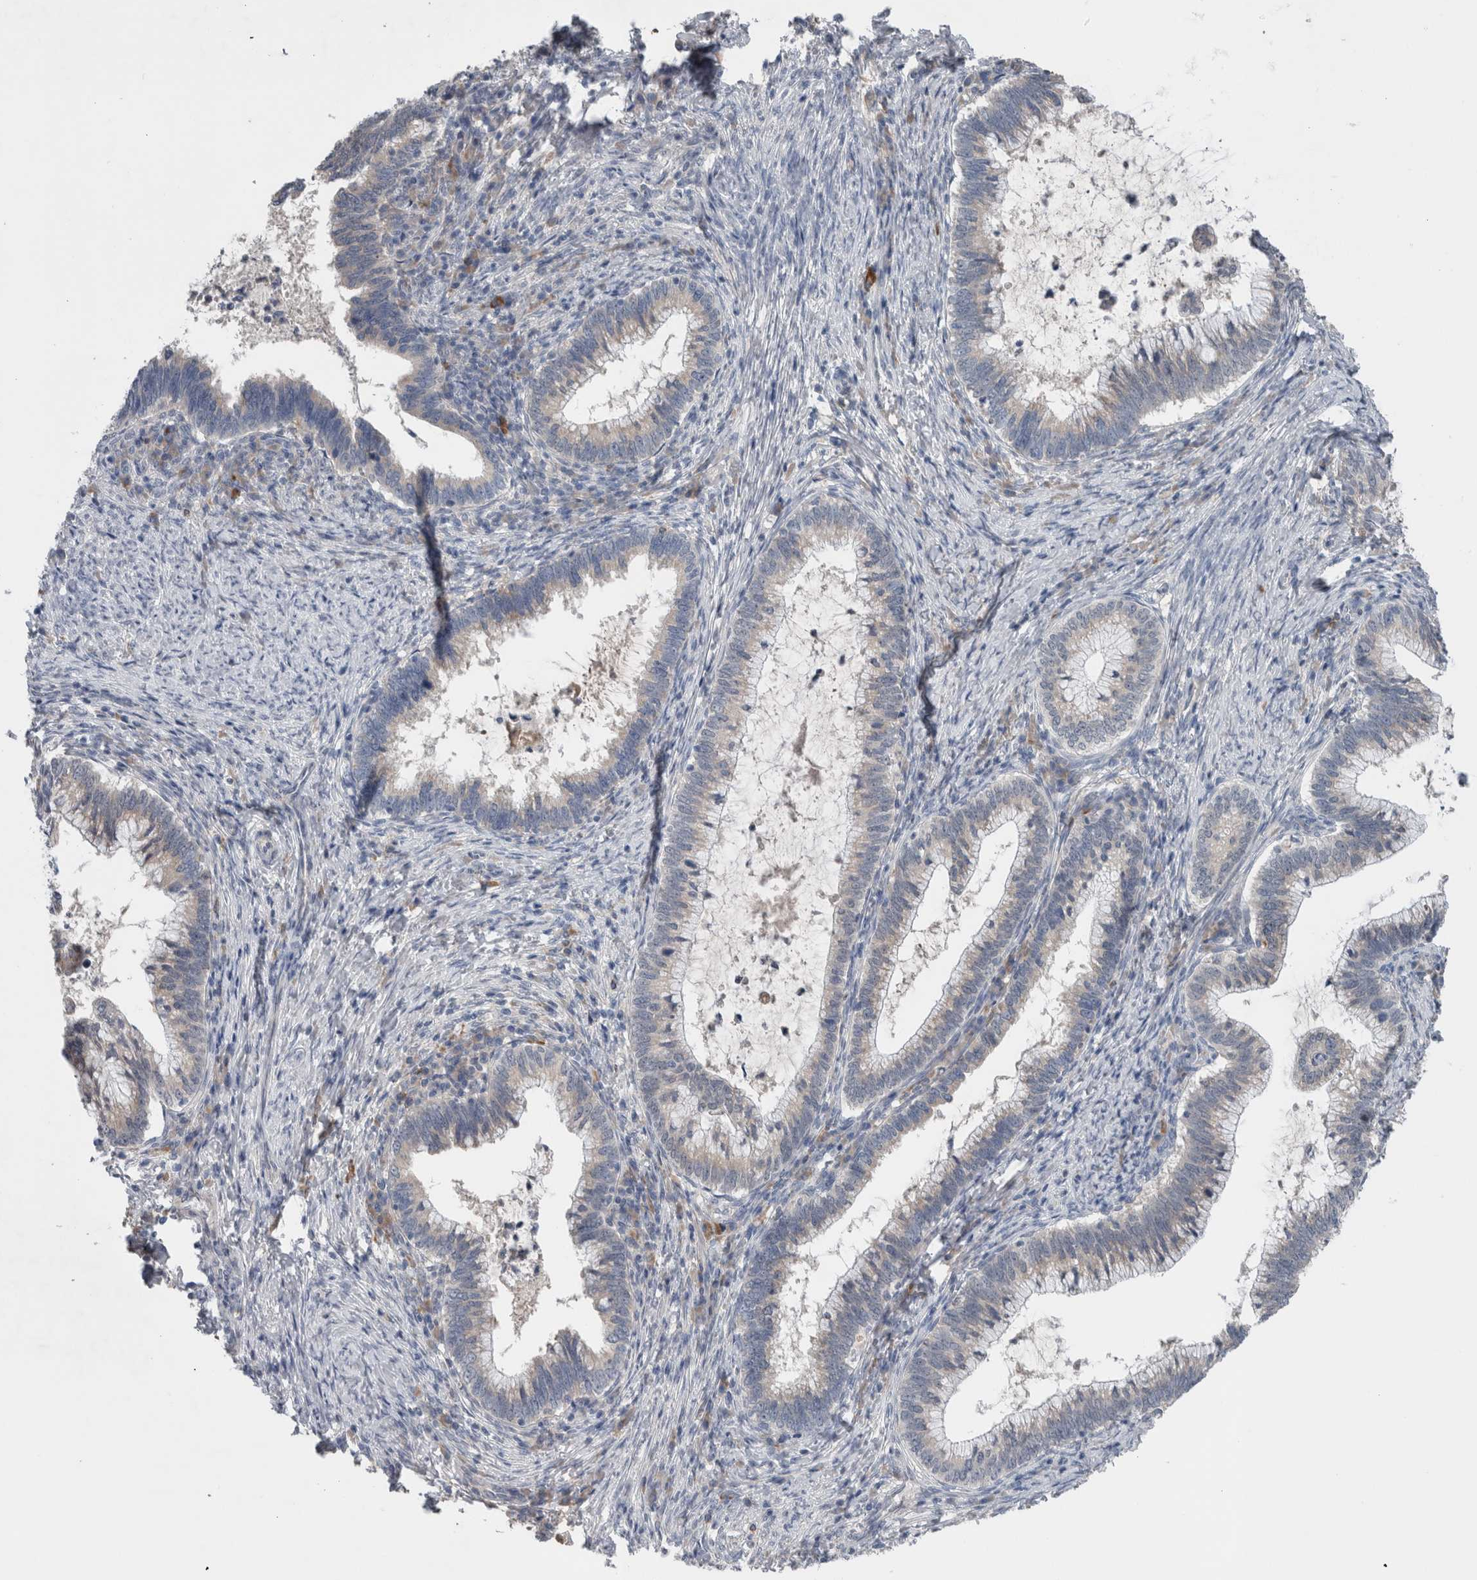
{"staining": {"intensity": "negative", "quantity": "none", "location": "none"}, "tissue": "cervical cancer", "cell_type": "Tumor cells", "image_type": "cancer", "snomed": [{"axis": "morphology", "description": "Adenocarcinoma, NOS"}, {"axis": "topography", "description": "Cervix"}], "caption": "An image of cervical adenocarcinoma stained for a protein demonstrates no brown staining in tumor cells.", "gene": "CRNN", "patient": {"sex": "female", "age": 36}}